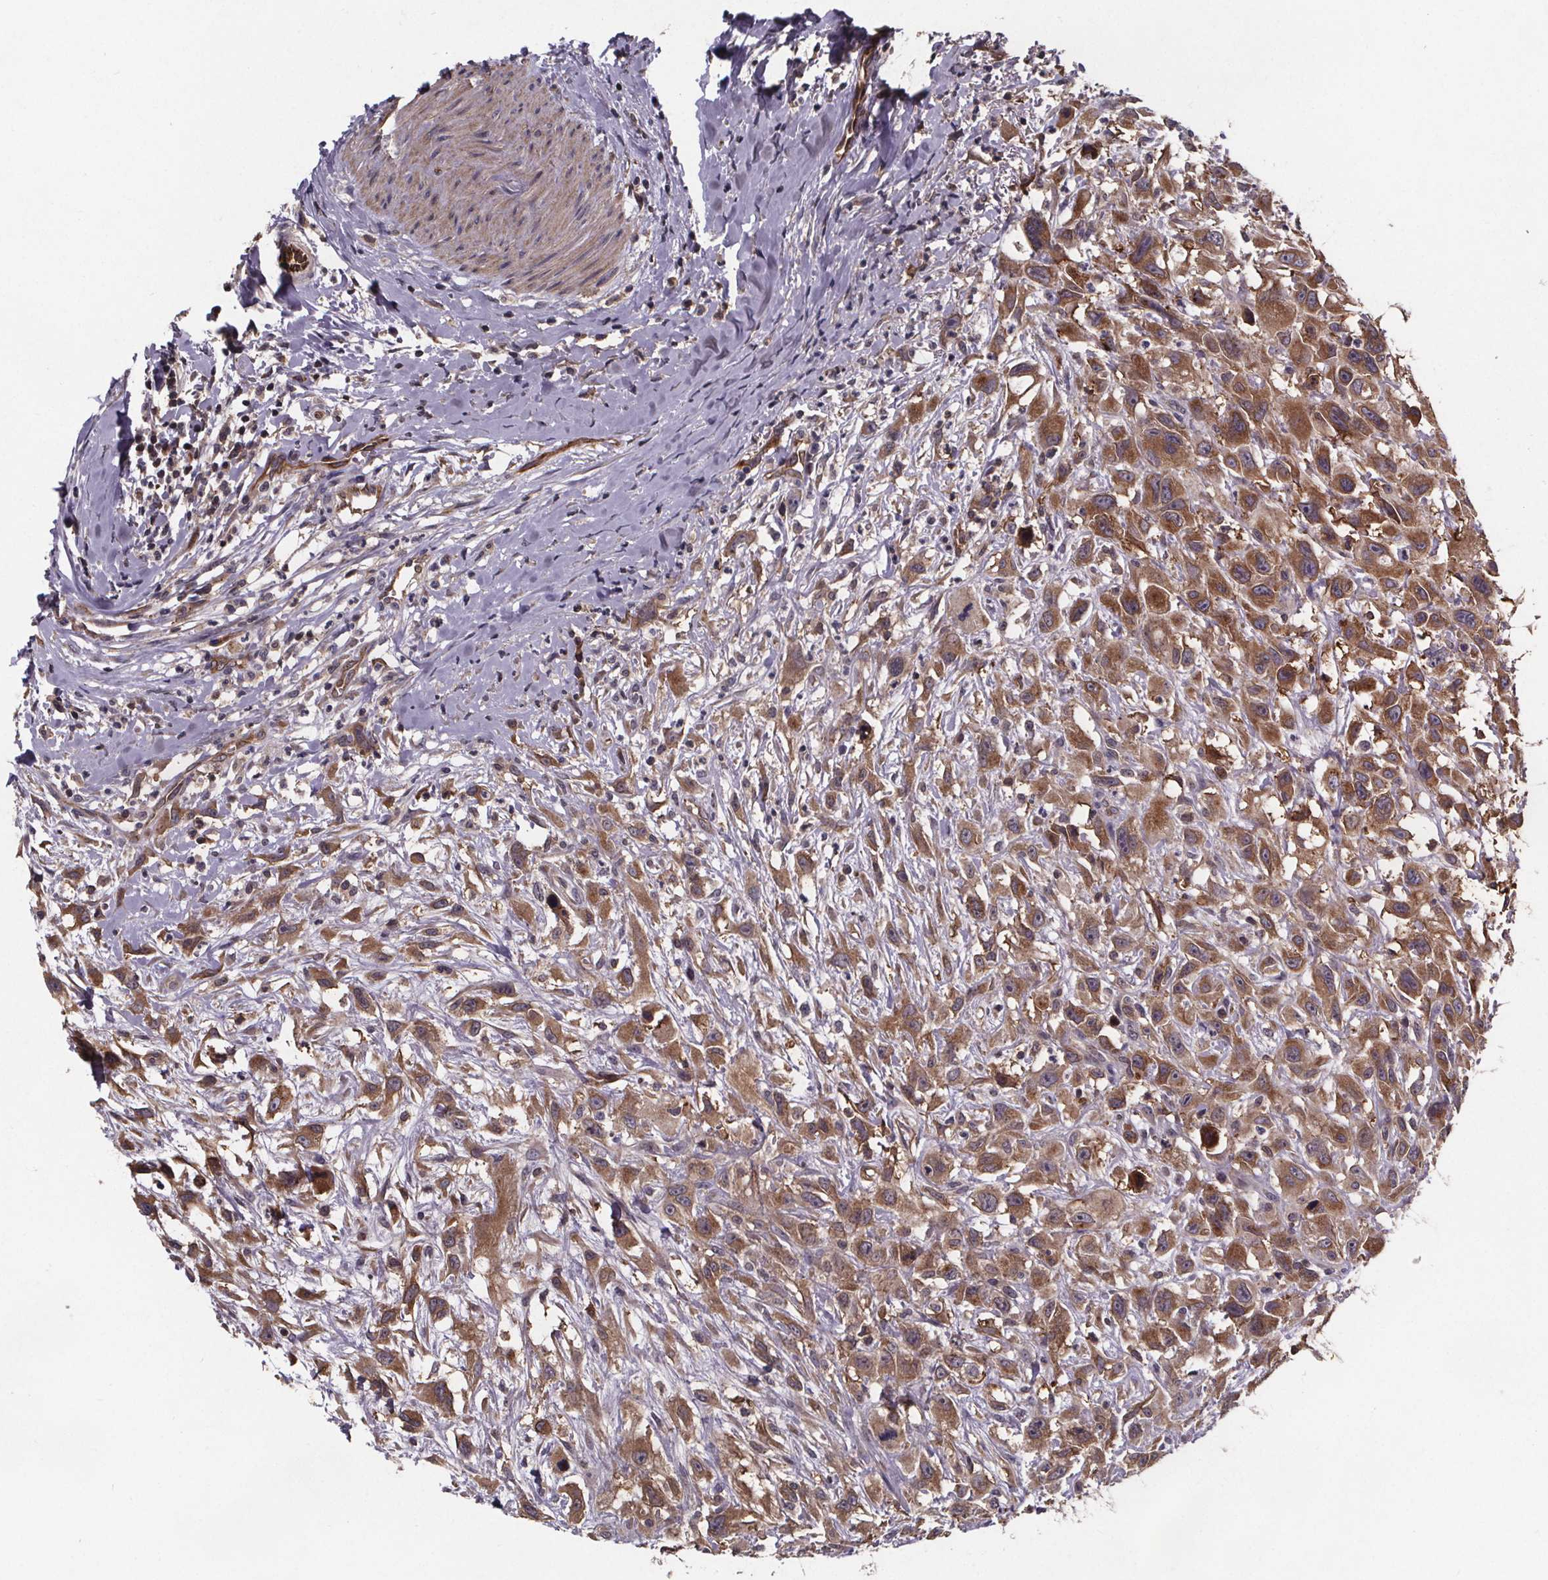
{"staining": {"intensity": "moderate", "quantity": ">75%", "location": "cytoplasmic/membranous"}, "tissue": "head and neck cancer", "cell_type": "Tumor cells", "image_type": "cancer", "snomed": [{"axis": "morphology", "description": "Squamous cell carcinoma, NOS"}, {"axis": "morphology", "description": "Squamous cell carcinoma, metastatic, NOS"}, {"axis": "topography", "description": "Oral tissue"}, {"axis": "topography", "description": "Head-Neck"}], "caption": "The histopathology image exhibits a brown stain indicating the presence of a protein in the cytoplasmic/membranous of tumor cells in head and neck cancer (metastatic squamous cell carcinoma).", "gene": "FASTKD3", "patient": {"sex": "female", "age": 85}}